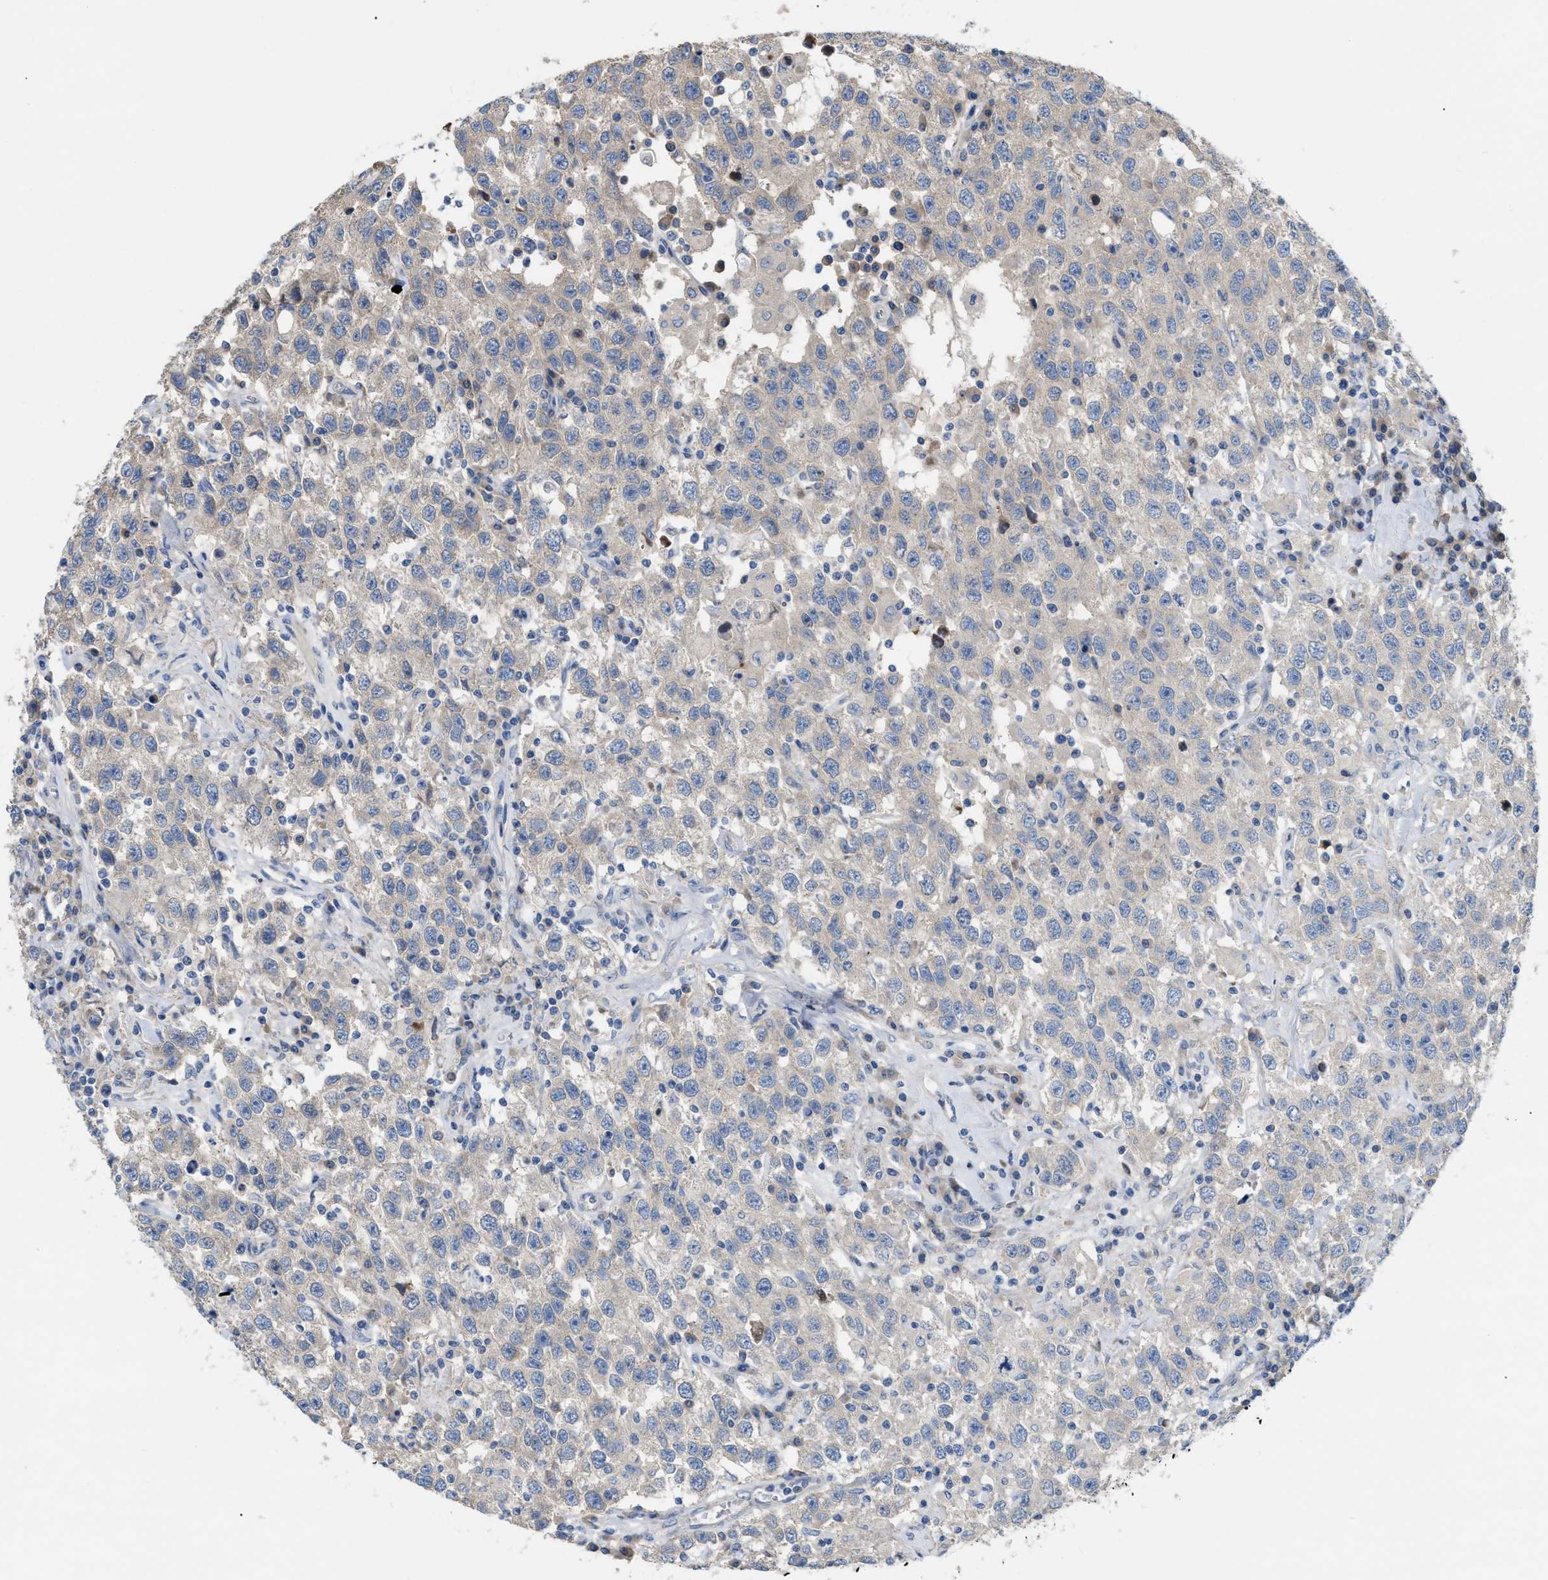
{"staining": {"intensity": "weak", "quantity": "<25%", "location": "cytoplasmic/membranous"}, "tissue": "testis cancer", "cell_type": "Tumor cells", "image_type": "cancer", "snomed": [{"axis": "morphology", "description": "Seminoma, NOS"}, {"axis": "topography", "description": "Testis"}], "caption": "Tumor cells show no significant staining in testis cancer.", "gene": "DHX58", "patient": {"sex": "male", "age": 41}}